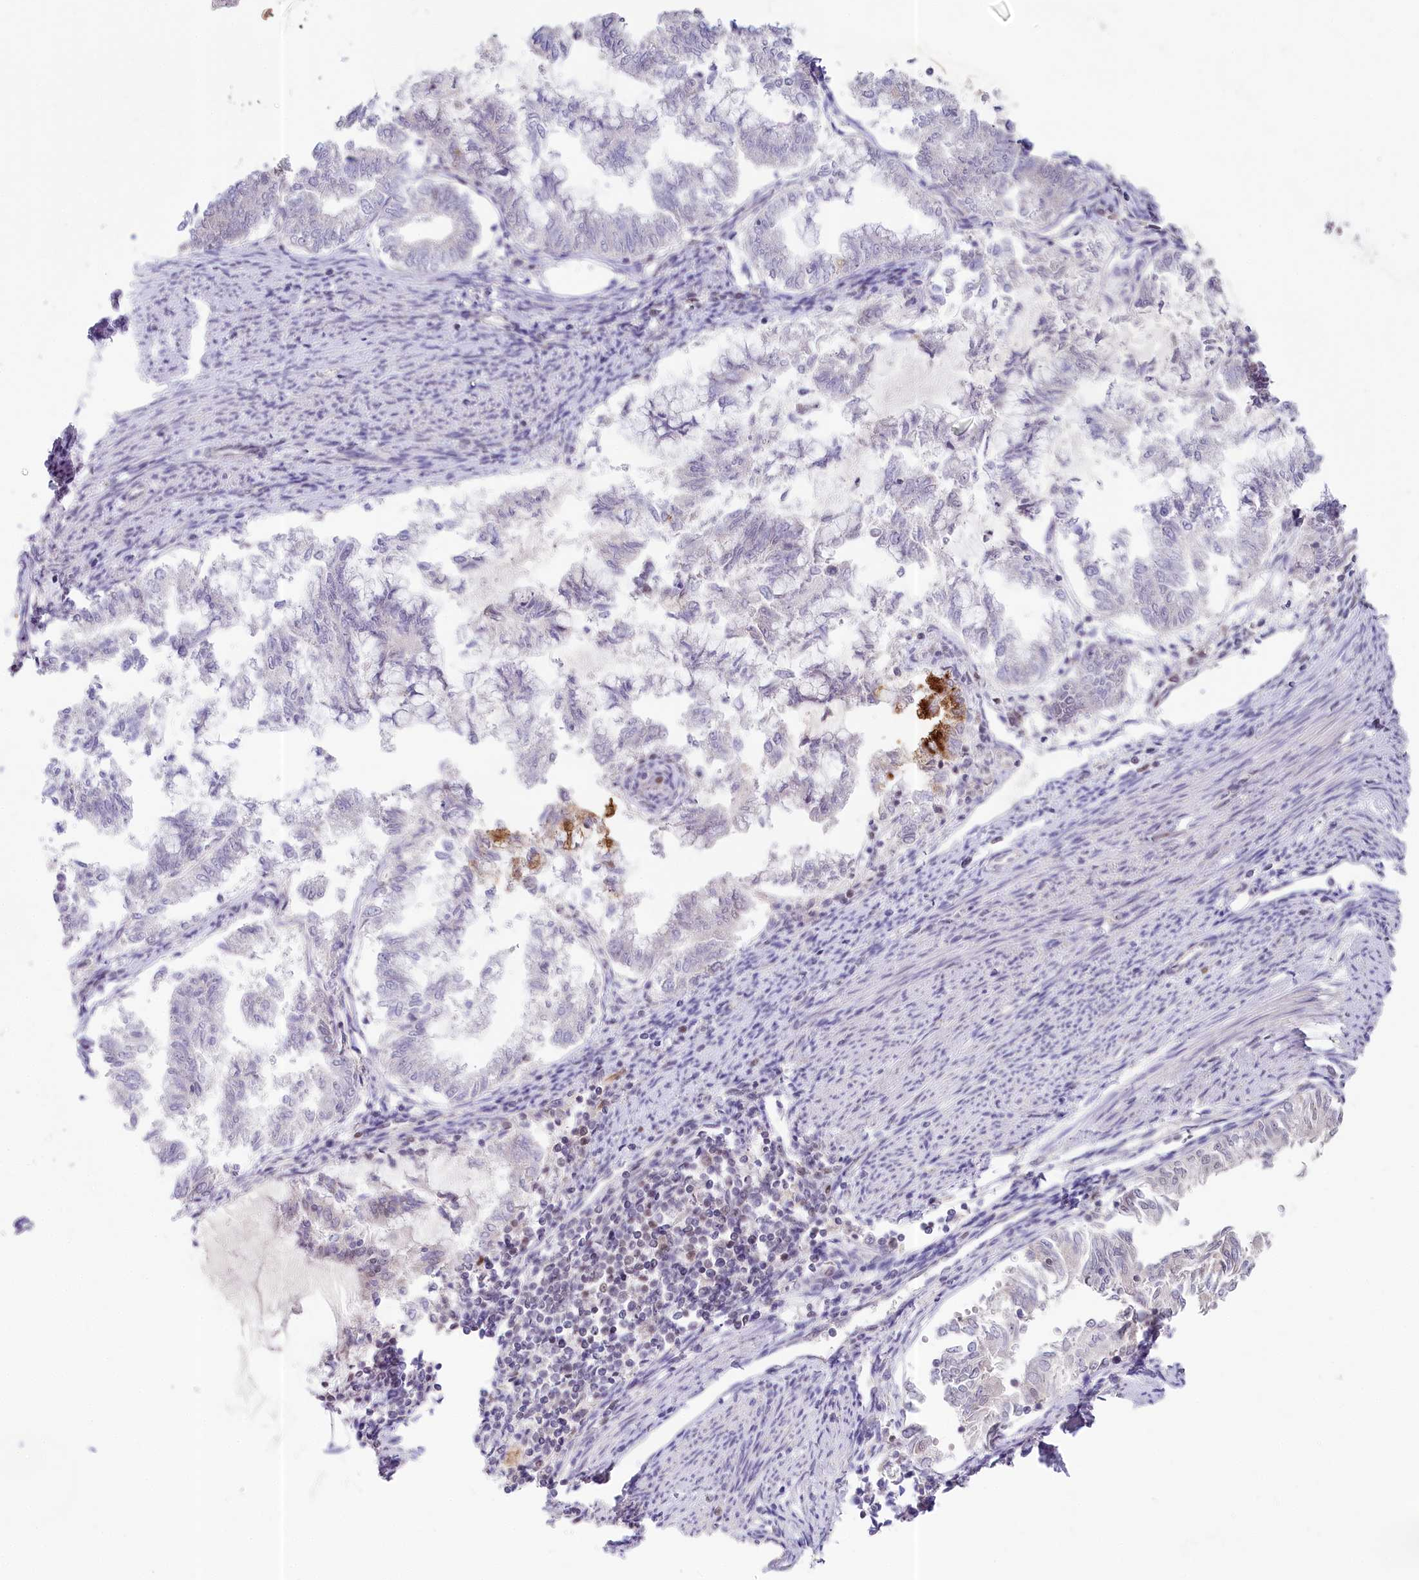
{"staining": {"intensity": "moderate", "quantity": "<25%", "location": "cytoplasmic/membranous"}, "tissue": "endometrial cancer", "cell_type": "Tumor cells", "image_type": "cancer", "snomed": [{"axis": "morphology", "description": "Adenocarcinoma, NOS"}, {"axis": "topography", "description": "Endometrium"}], "caption": "Endometrial cancer (adenocarcinoma) stained with immunohistochemistry (IHC) reveals moderate cytoplasmic/membranous expression in approximately <25% of tumor cells.", "gene": "AMTN", "patient": {"sex": "female", "age": 79}}